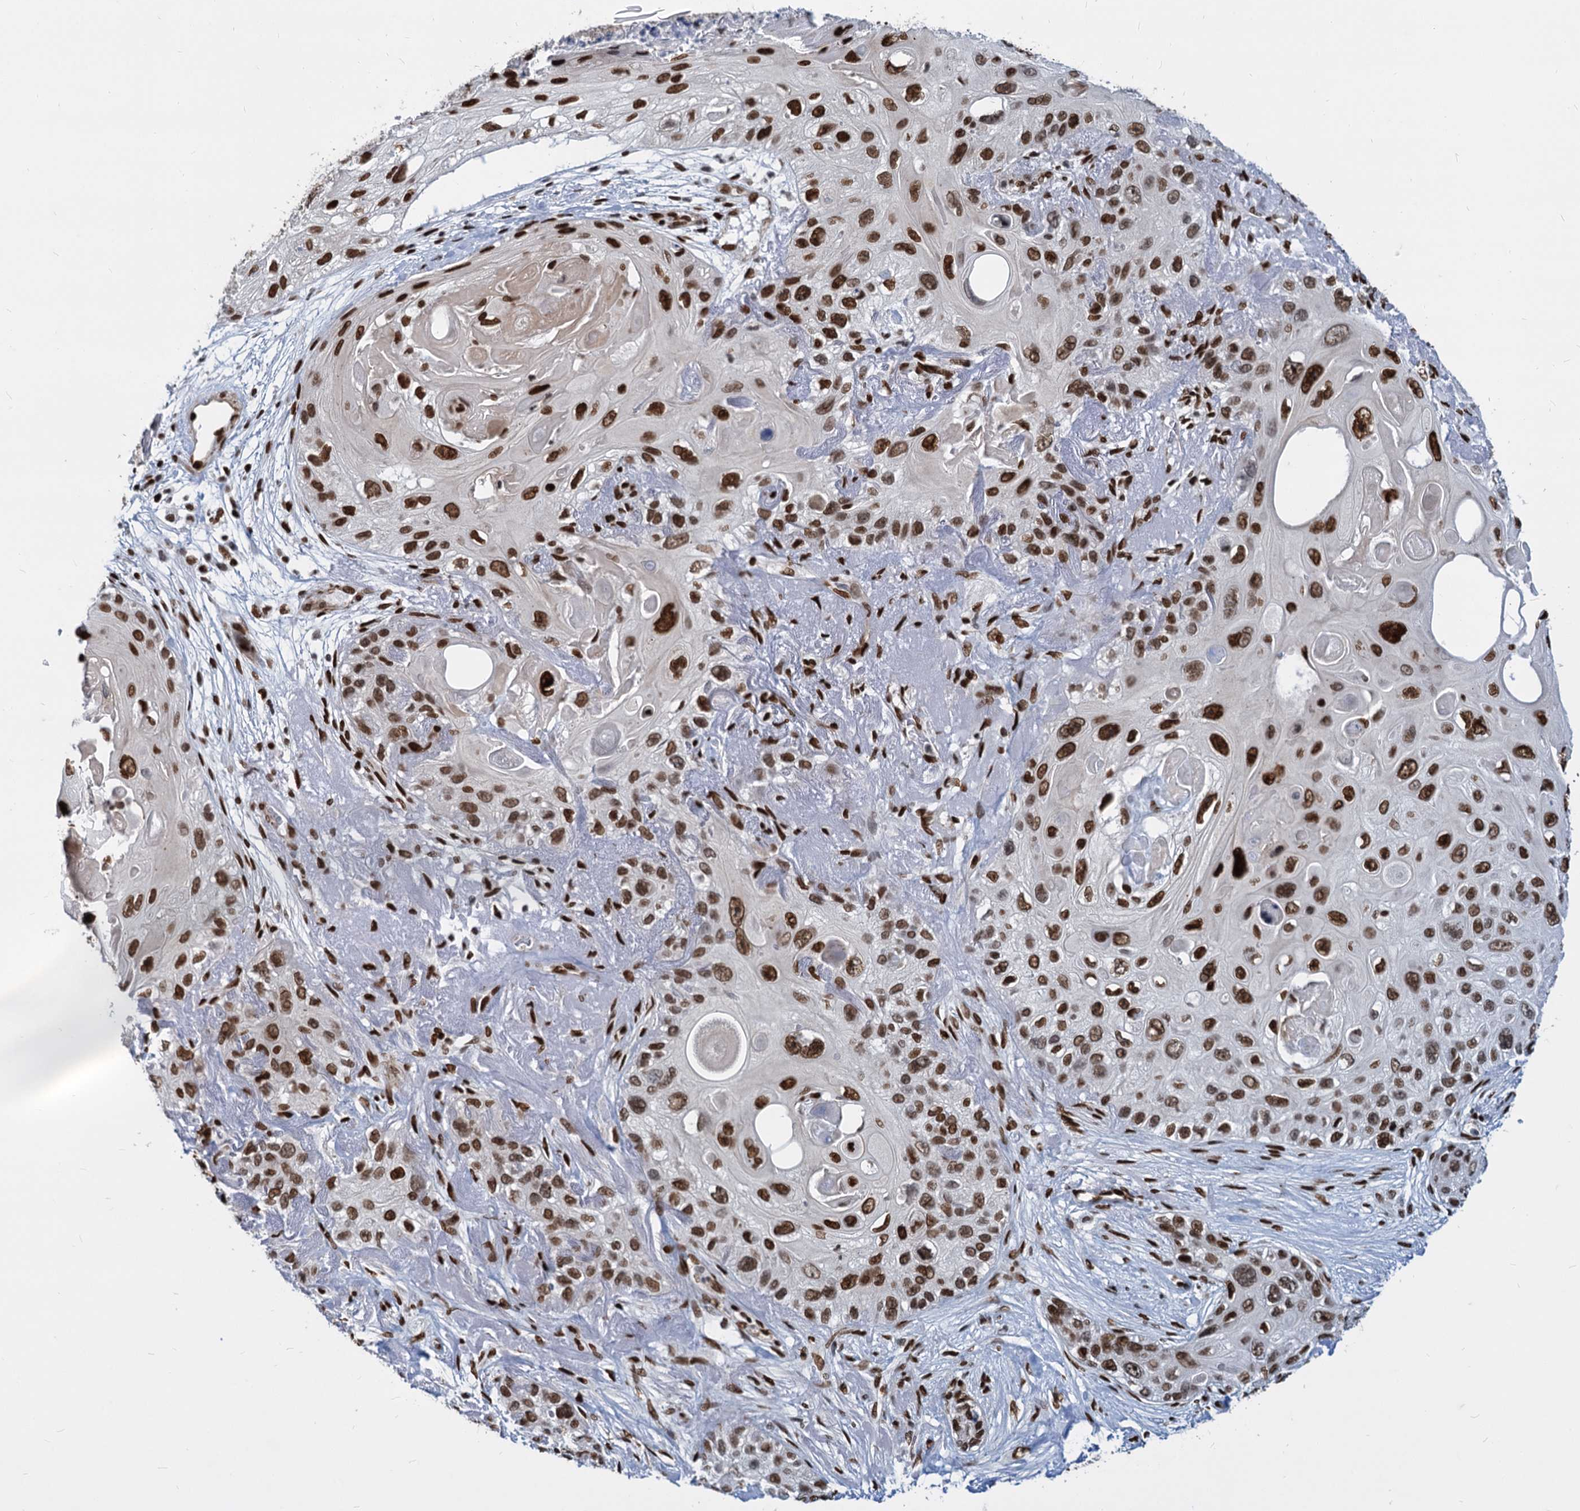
{"staining": {"intensity": "strong", "quantity": ">75%", "location": "nuclear"}, "tissue": "skin cancer", "cell_type": "Tumor cells", "image_type": "cancer", "snomed": [{"axis": "morphology", "description": "Normal tissue, NOS"}, {"axis": "morphology", "description": "Squamous cell carcinoma, NOS"}, {"axis": "topography", "description": "Skin"}], "caption": "The immunohistochemical stain shows strong nuclear expression in tumor cells of squamous cell carcinoma (skin) tissue. The protein is shown in brown color, while the nuclei are stained blue.", "gene": "MECP2", "patient": {"sex": "male", "age": 72}}